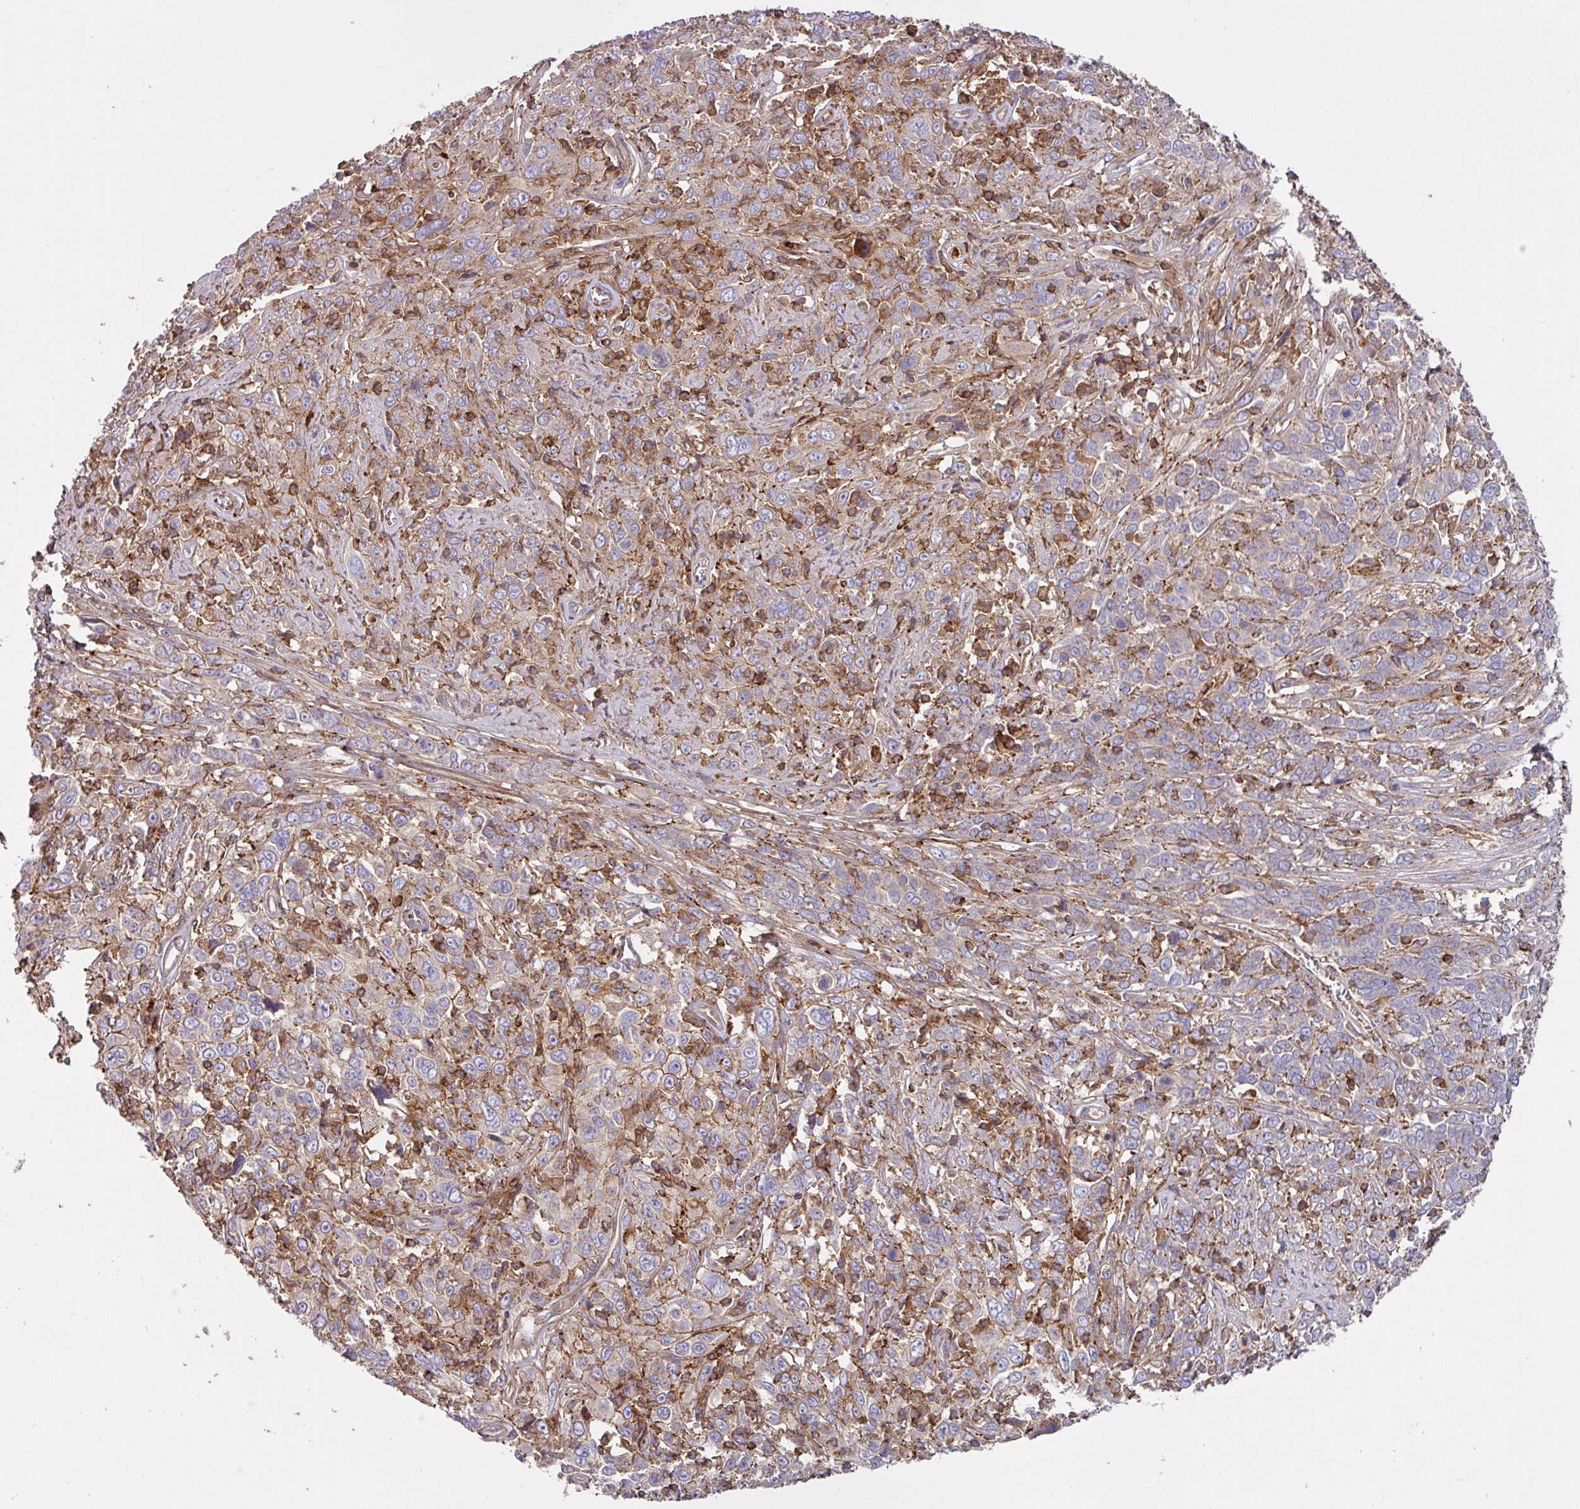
{"staining": {"intensity": "moderate", "quantity": "<25%", "location": "cytoplasmic/membranous"}, "tissue": "cervical cancer", "cell_type": "Tumor cells", "image_type": "cancer", "snomed": [{"axis": "morphology", "description": "Squamous cell carcinoma, NOS"}, {"axis": "topography", "description": "Cervix"}], "caption": "An image of cervical squamous cell carcinoma stained for a protein reveals moderate cytoplasmic/membranous brown staining in tumor cells.", "gene": "RIC1", "patient": {"sex": "female", "age": 46}}